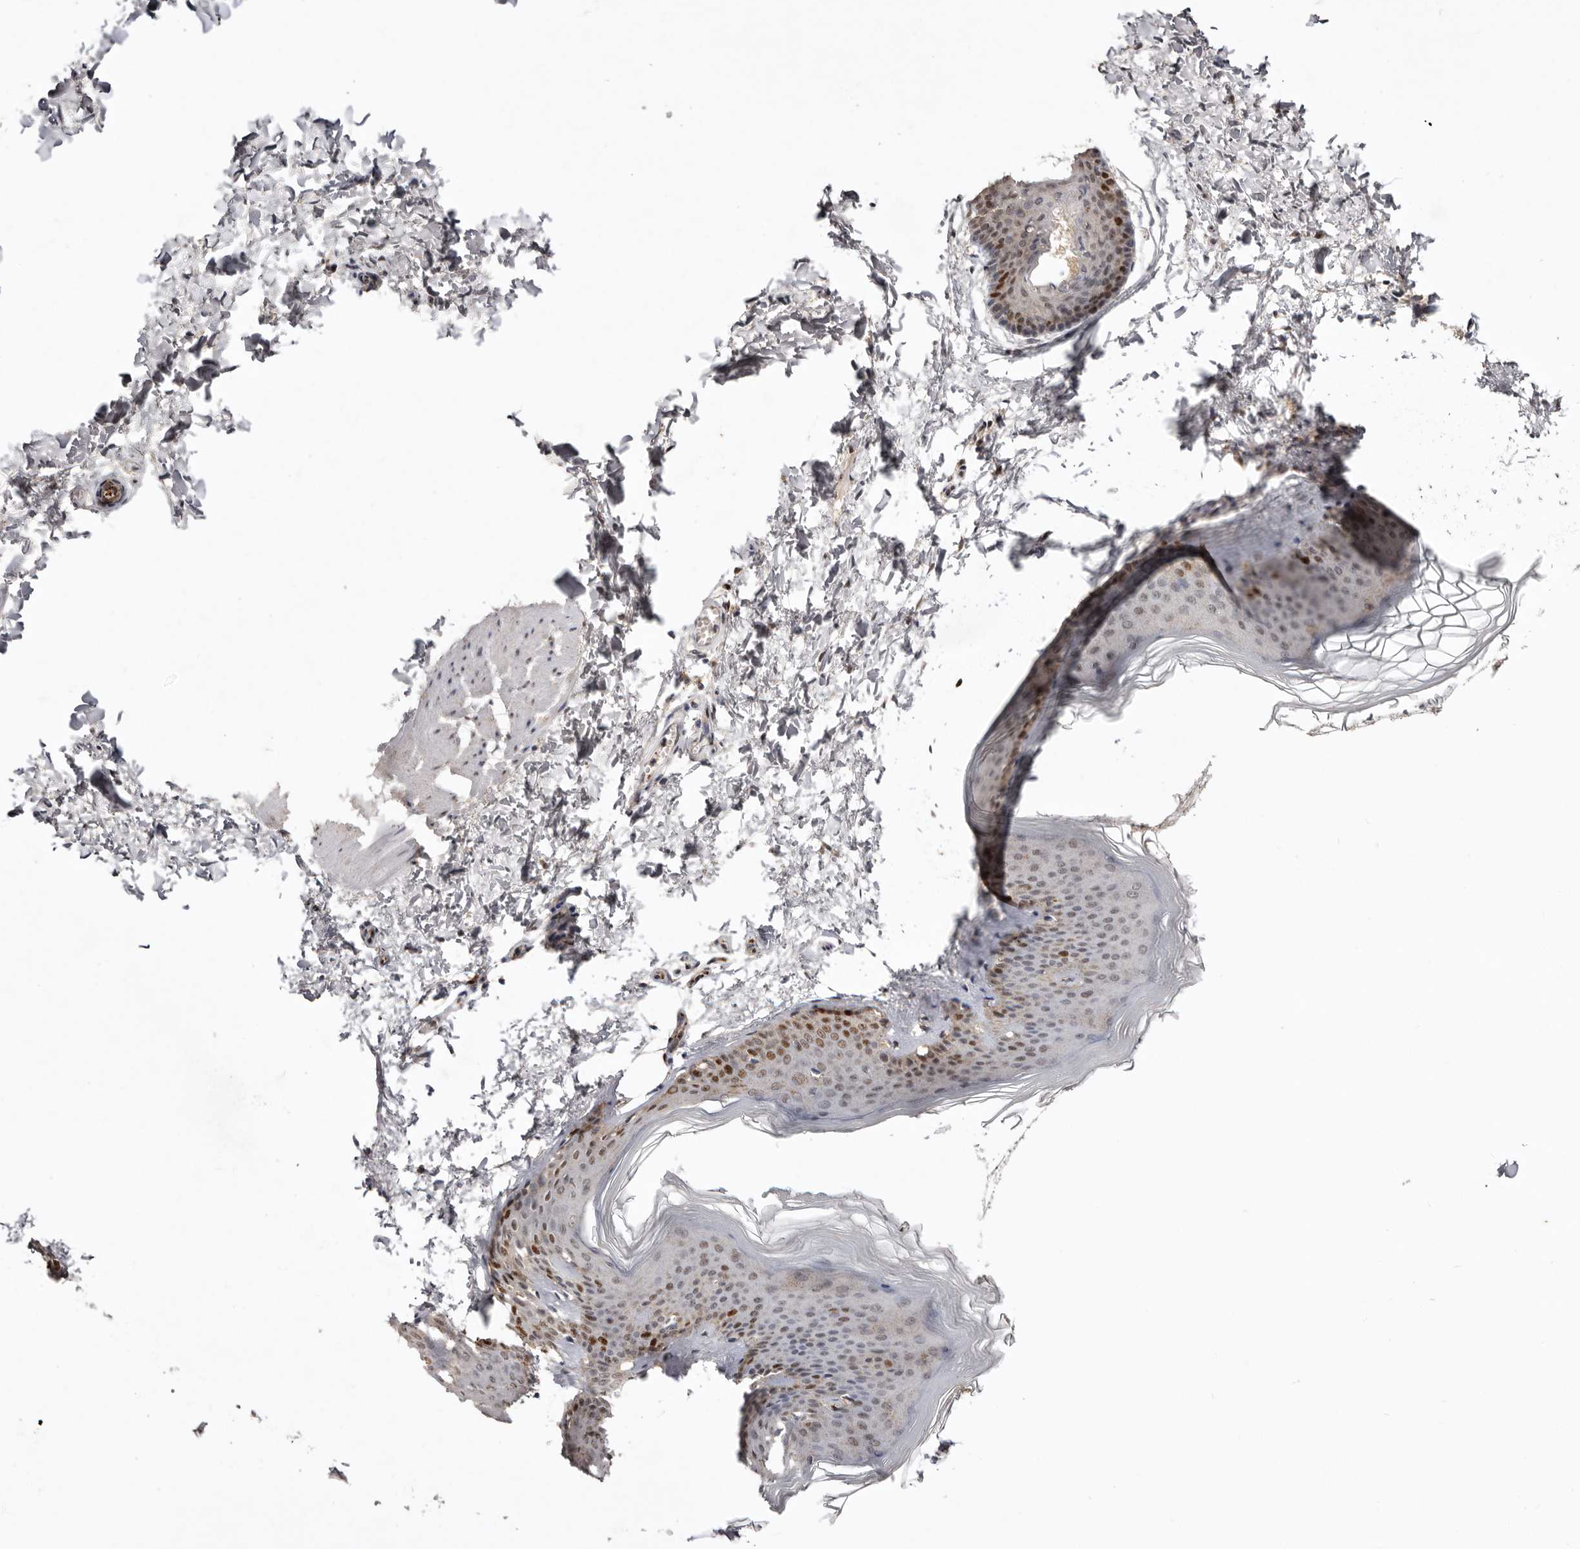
{"staining": {"intensity": "weak", "quantity": ">75%", "location": "cytoplasmic/membranous"}, "tissue": "skin", "cell_type": "Fibroblasts", "image_type": "normal", "snomed": [{"axis": "morphology", "description": "Normal tissue, NOS"}, {"axis": "topography", "description": "Skin"}], "caption": "Weak cytoplasmic/membranous positivity for a protein is seen in approximately >75% of fibroblasts of benign skin using immunohistochemistry.", "gene": "NOTCH1", "patient": {"sex": "female", "age": 27}}